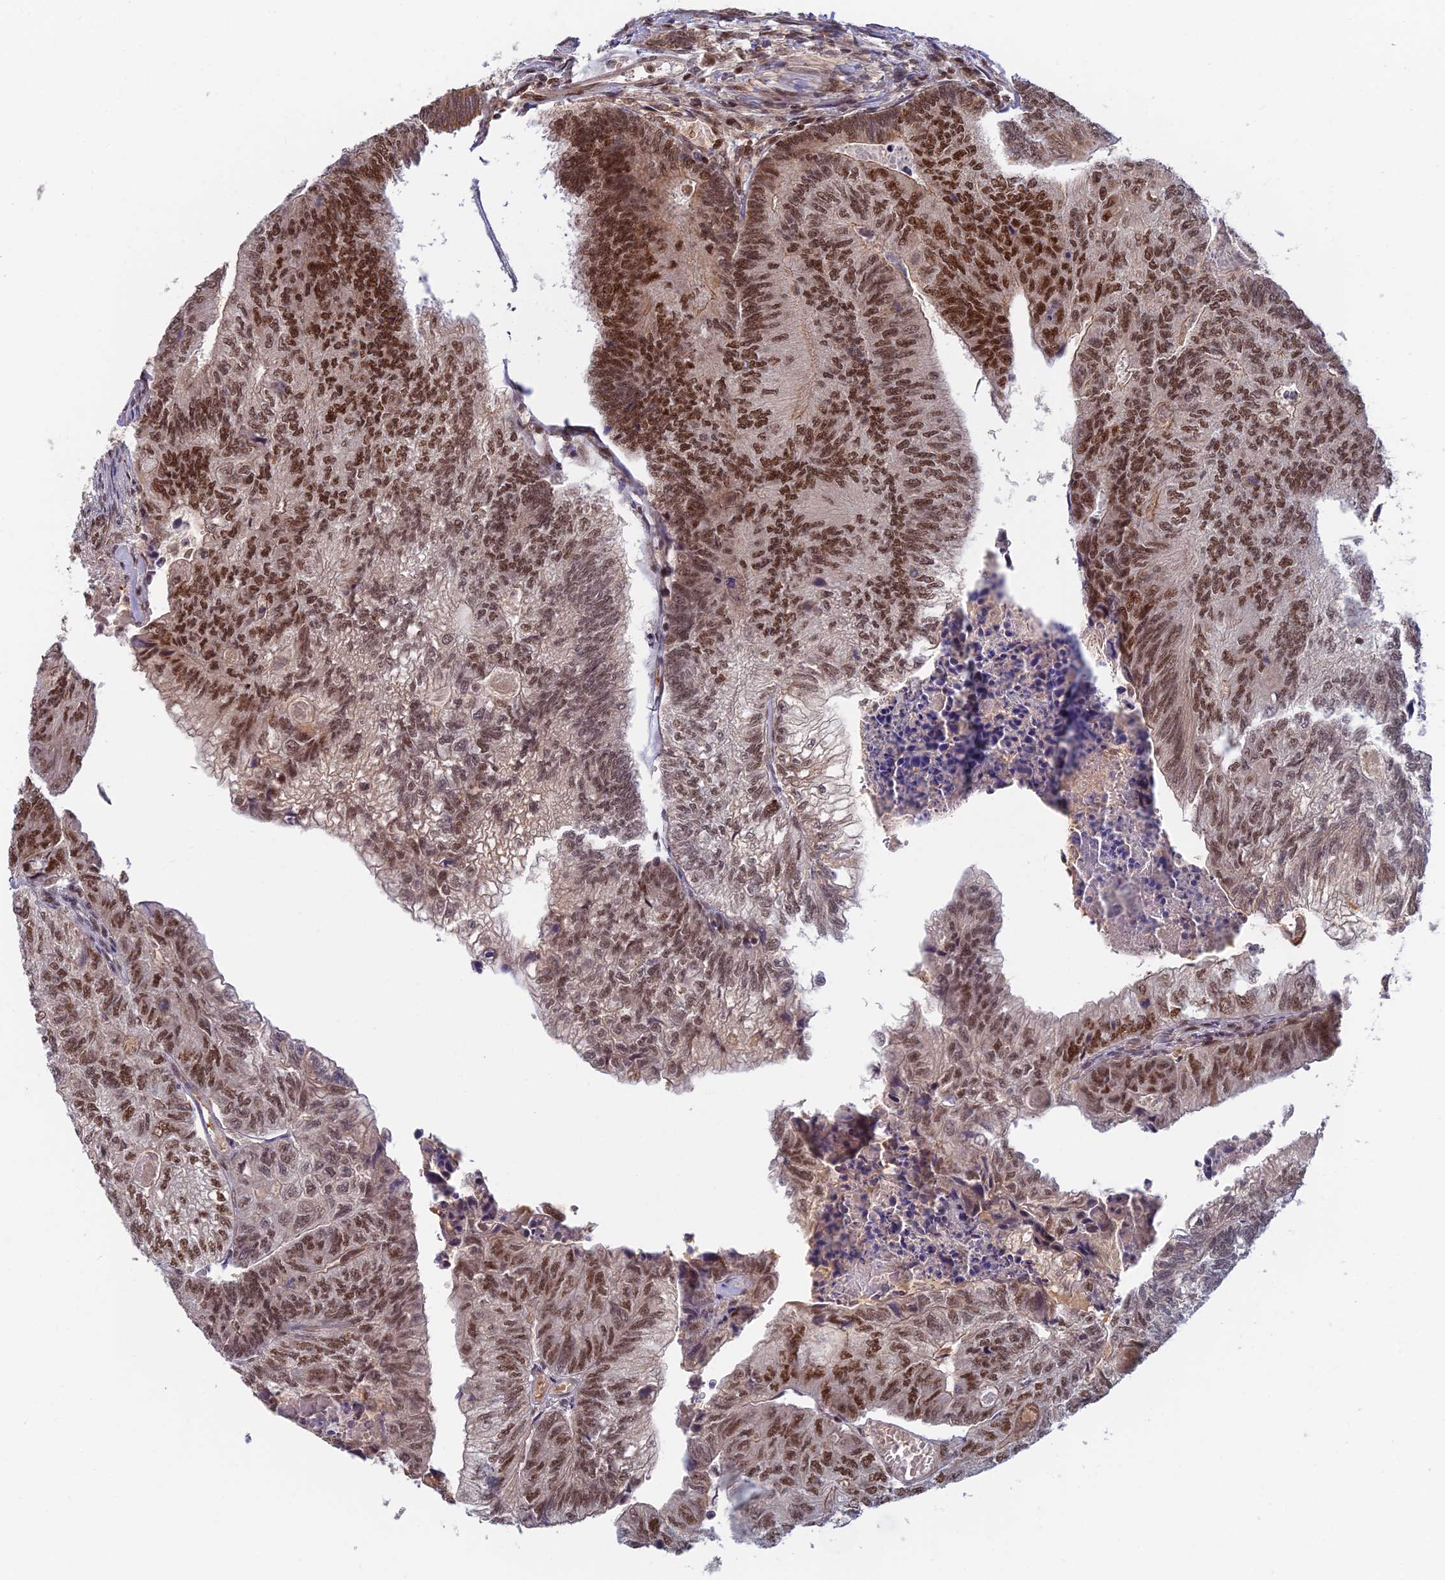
{"staining": {"intensity": "strong", "quantity": ">75%", "location": "nuclear"}, "tissue": "colorectal cancer", "cell_type": "Tumor cells", "image_type": "cancer", "snomed": [{"axis": "morphology", "description": "Adenocarcinoma, NOS"}, {"axis": "topography", "description": "Colon"}], "caption": "An immunohistochemistry image of neoplastic tissue is shown. Protein staining in brown shows strong nuclear positivity in colorectal cancer (adenocarcinoma) within tumor cells. The protein of interest is shown in brown color, while the nuclei are stained blue.", "gene": "TCEA2", "patient": {"sex": "female", "age": 67}}